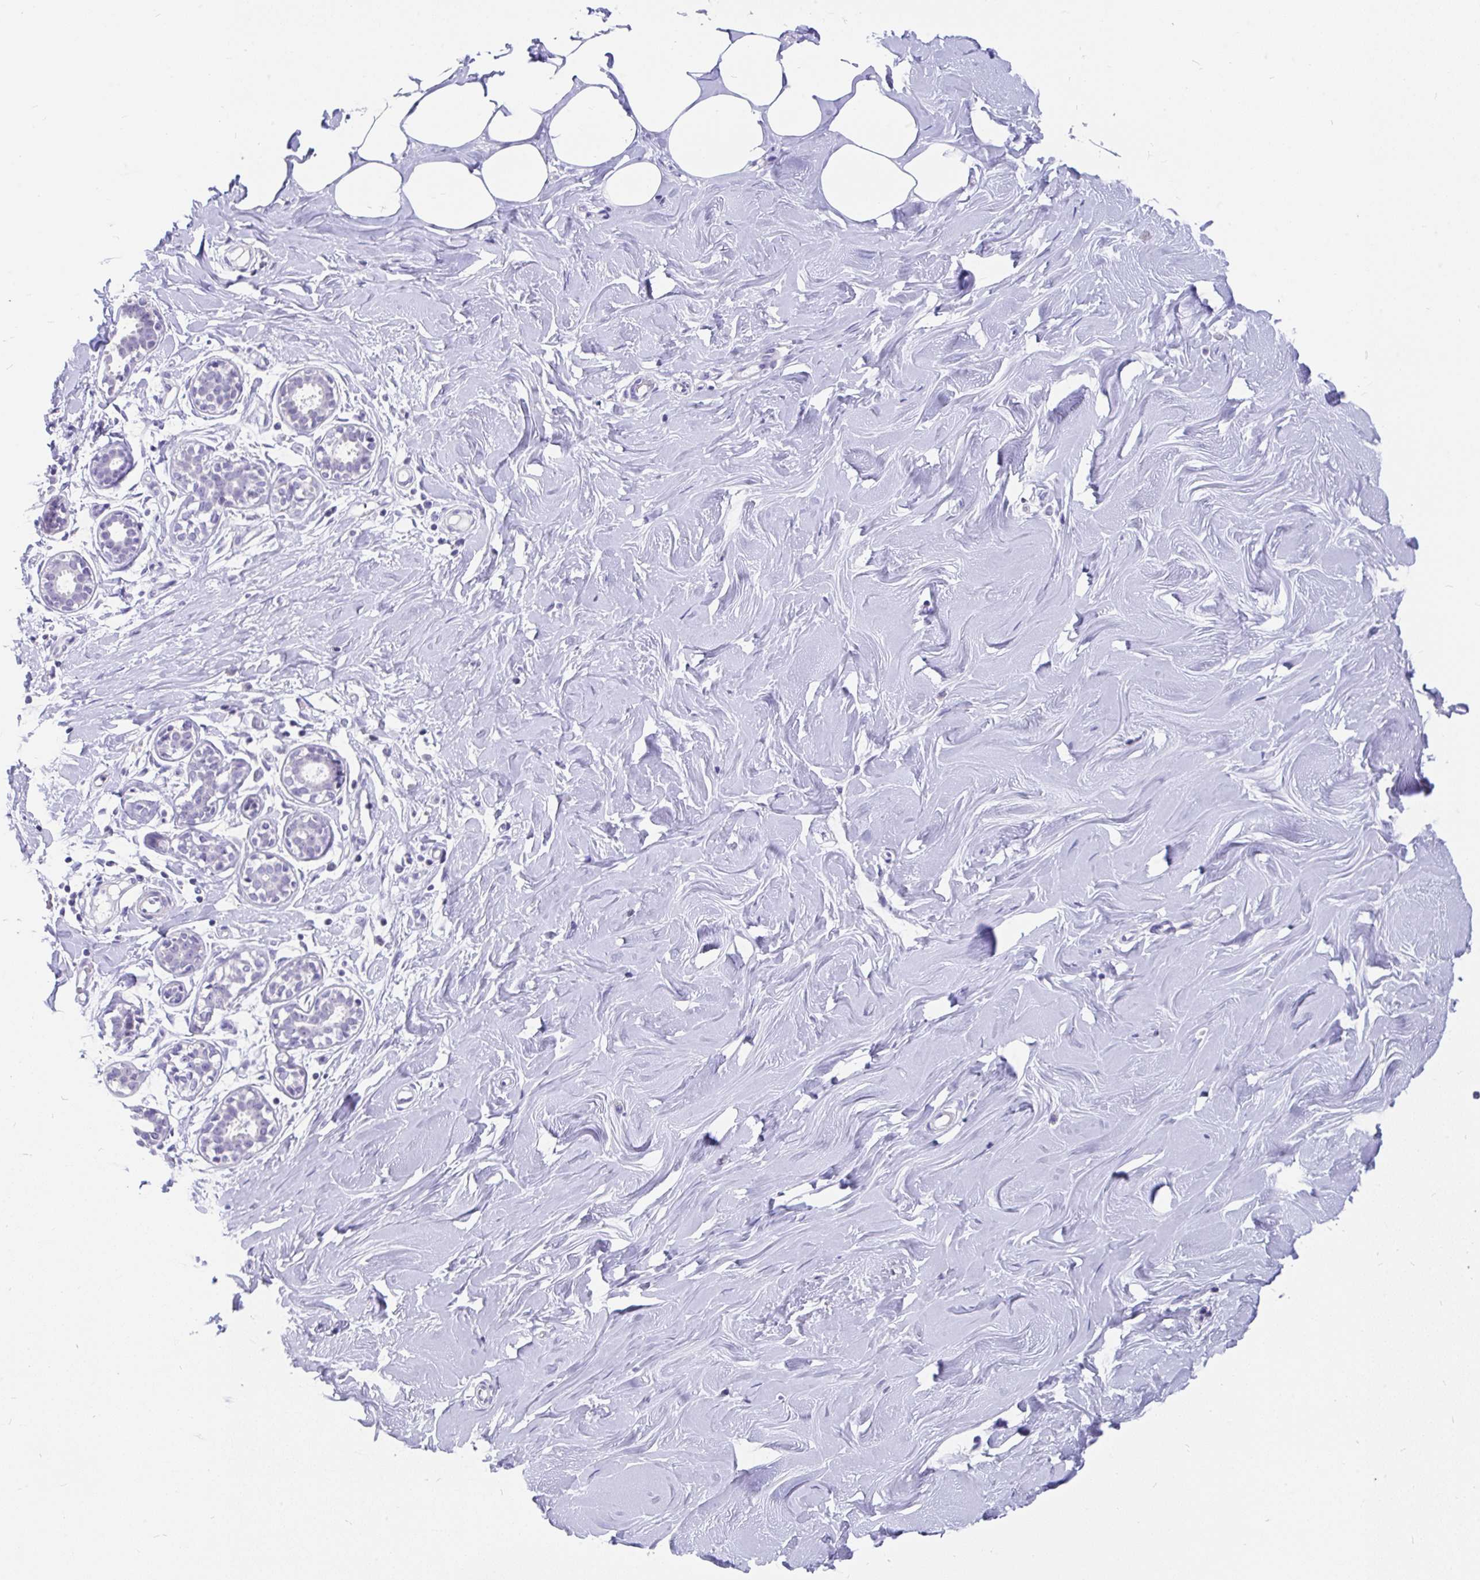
{"staining": {"intensity": "negative", "quantity": "none", "location": "none"}, "tissue": "breast", "cell_type": "Adipocytes", "image_type": "normal", "snomed": [{"axis": "morphology", "description": "Normal tissue, NOS"}, {"axis": "topography", "description": "Breast"}], "caption": "Immunohistochemistry of normal breast demonstrates no staining in adipocytes.", "gene": "INTS5", "patient": {"sex": "female", "age": 27}}